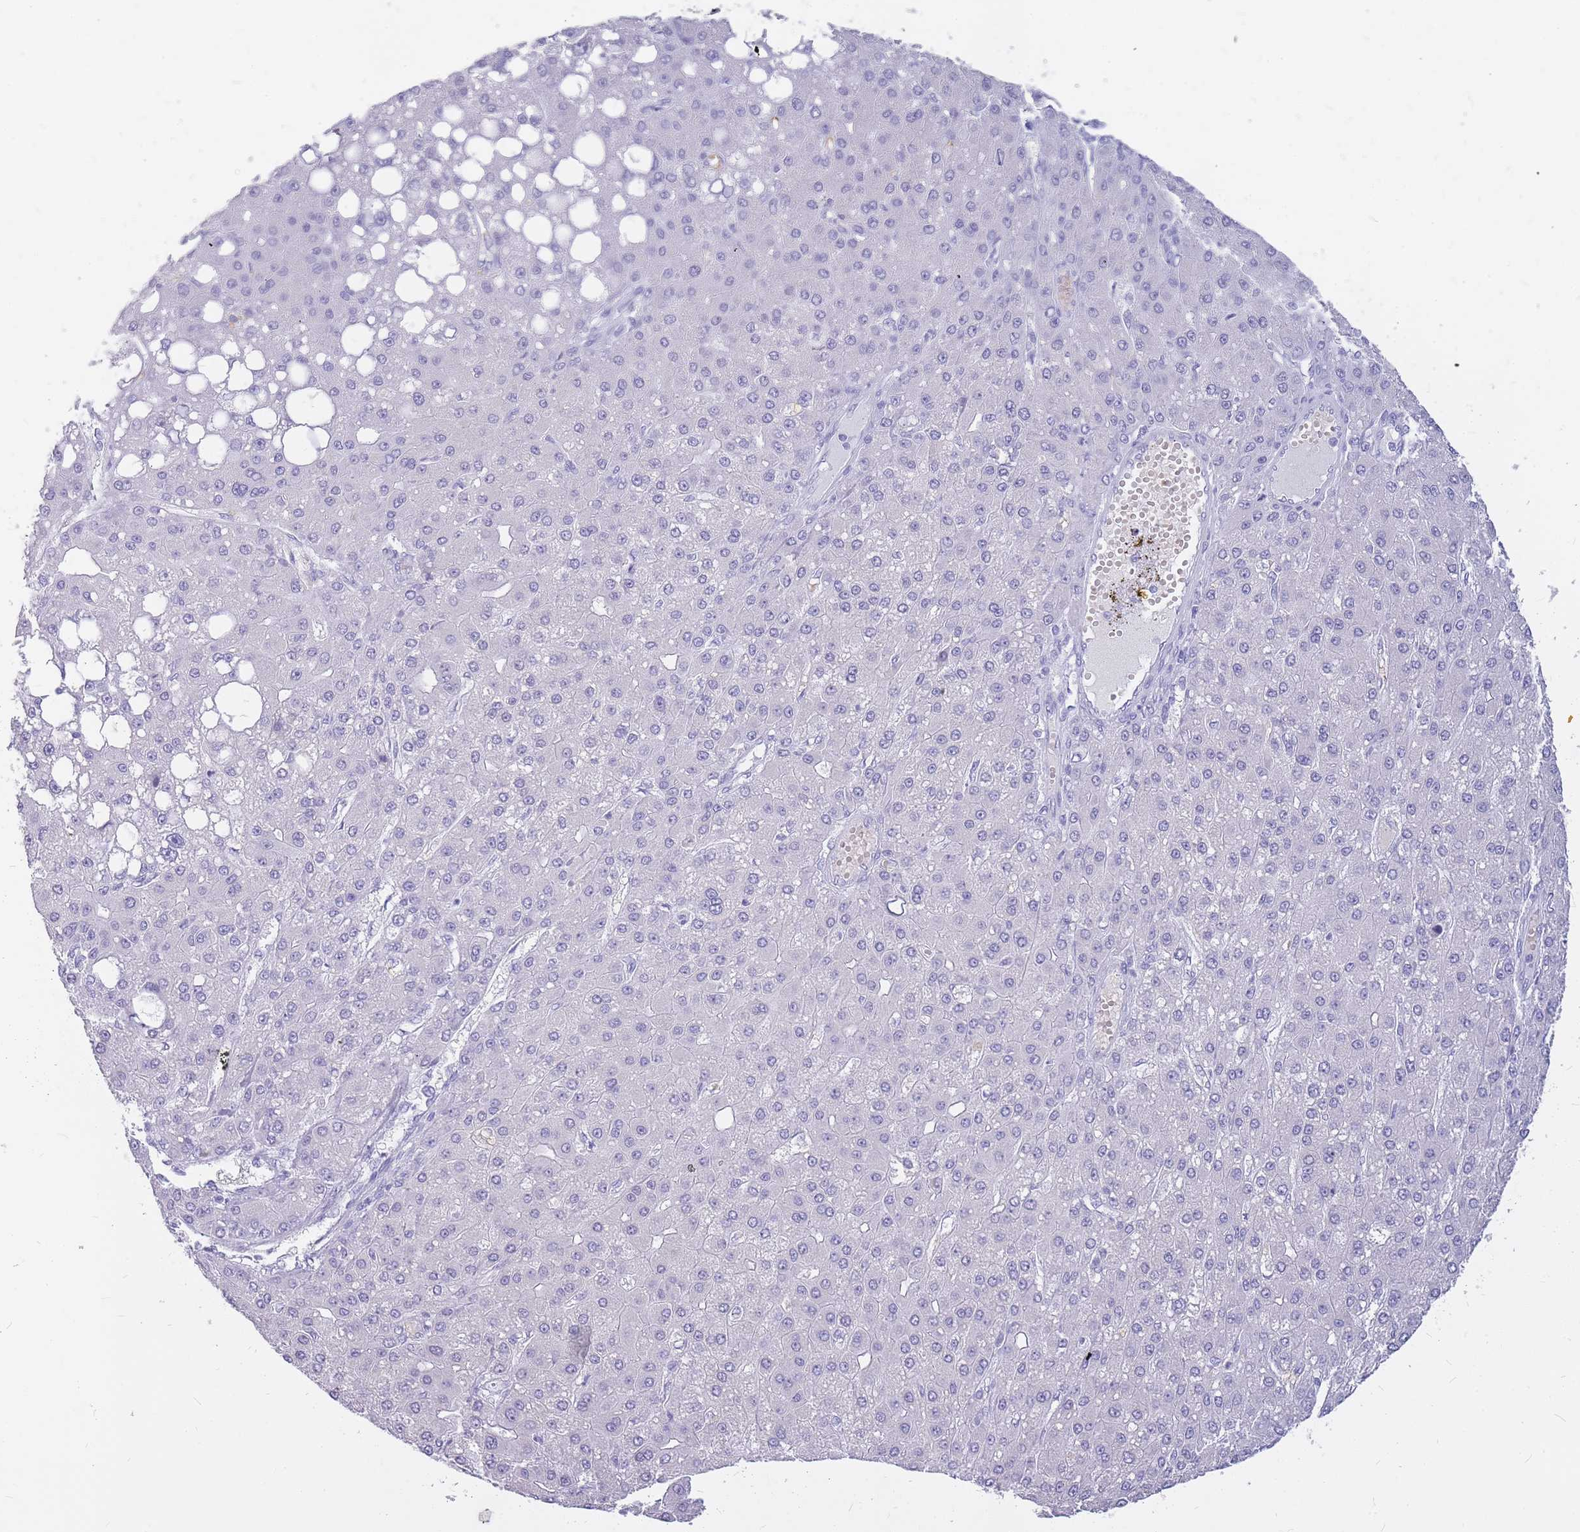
{"staining": {"intensity": "negative", "quantity": "none", "location": "none"}, "tissue": "liver cancer", "cell_type": "Tumor cells", "image_type": "cancer", "snomed": [{"axis": "morphology", "description": "Carcinoma, Hepatocellular, NOS"}, {"axis": "topography", "description": "Liver"}], "caption": "This is an immunohistochemistry photomicrograph of liver hepatocellular carcinoma. There is no expression in tumor cells.", "gene": "INS", "patient": {"sex": "male", "age": 67}}